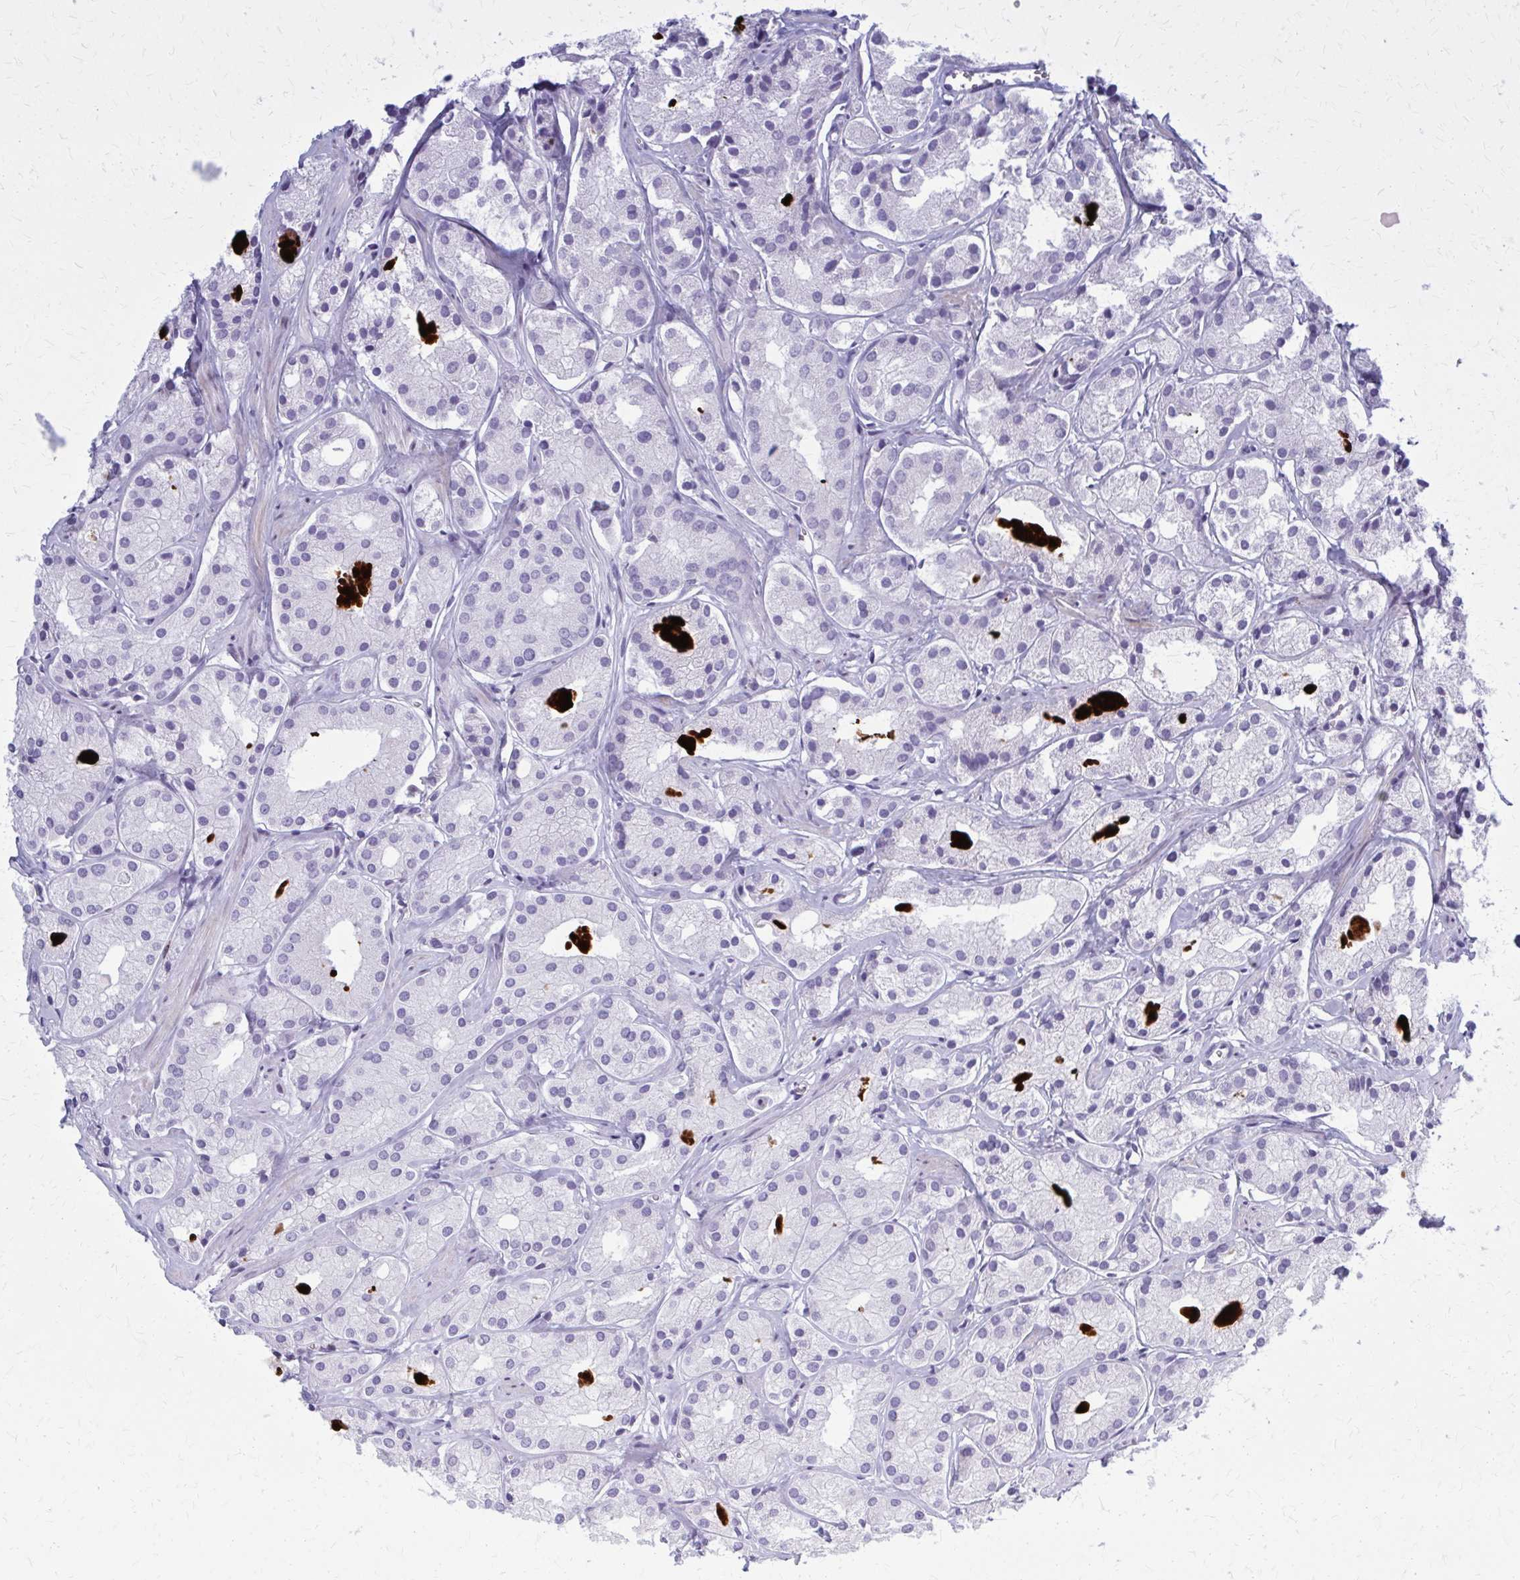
{"staining": {"intensity": "negative", "quantity": "none", "location": "none"}, "tissue": "prostate cancer", "cell_type": "Tumor cells", "image_type": "cancer", "snomed": [{"axis": "morphology", "description": "Adenocarcinoma, Low grade"}, {"axis": "topography", "description": "Prostate"}], "caption": "This is an immunohistochemistry (IHC) micrograph of prostate cancer (adenocarcinoma (low-grade)). There is no staining in tumor cells.", "gene": "PEDS1", "patient": {"sex": "male", "age": 69}}